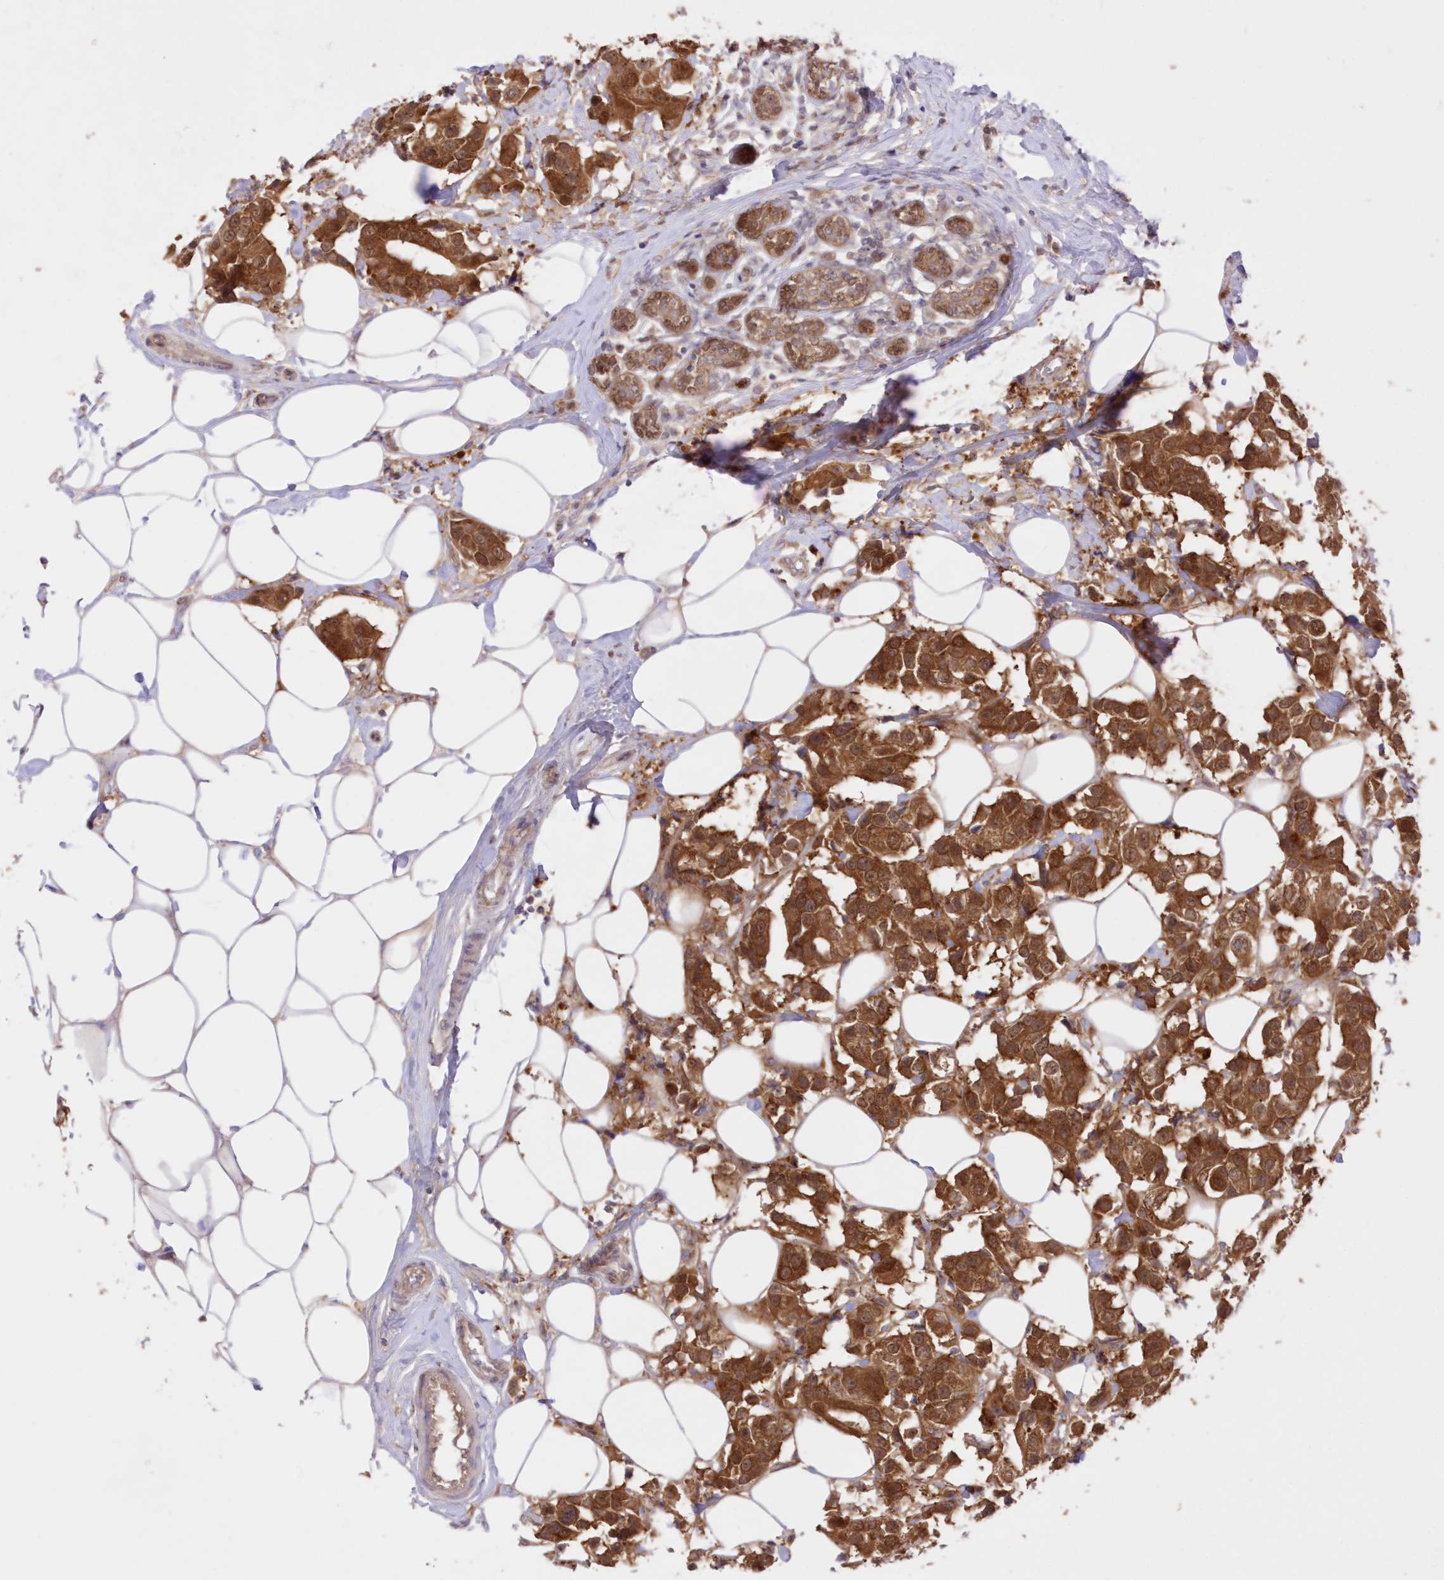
{"staining": {"intensity": "strong", "quantity": ">75%", "location": "cytoplasmic/membranous"}, "tissue": "breast cancer", "cell_type": "Tumor cells", "image_type": "cancer", "snomed": [{"axis": "morphology", "description": "Normal tissue, NOS"}, {"axis": "morphology", "description": "Duct carcinoma"}, {"axis": "topography", "description": "Breast"}], "caption": "Breast cancer stained with a protein marker displays strong staining in tumor cells.", "gene": "RNPEP", "patient": {"sex": "female", "age": 39}}